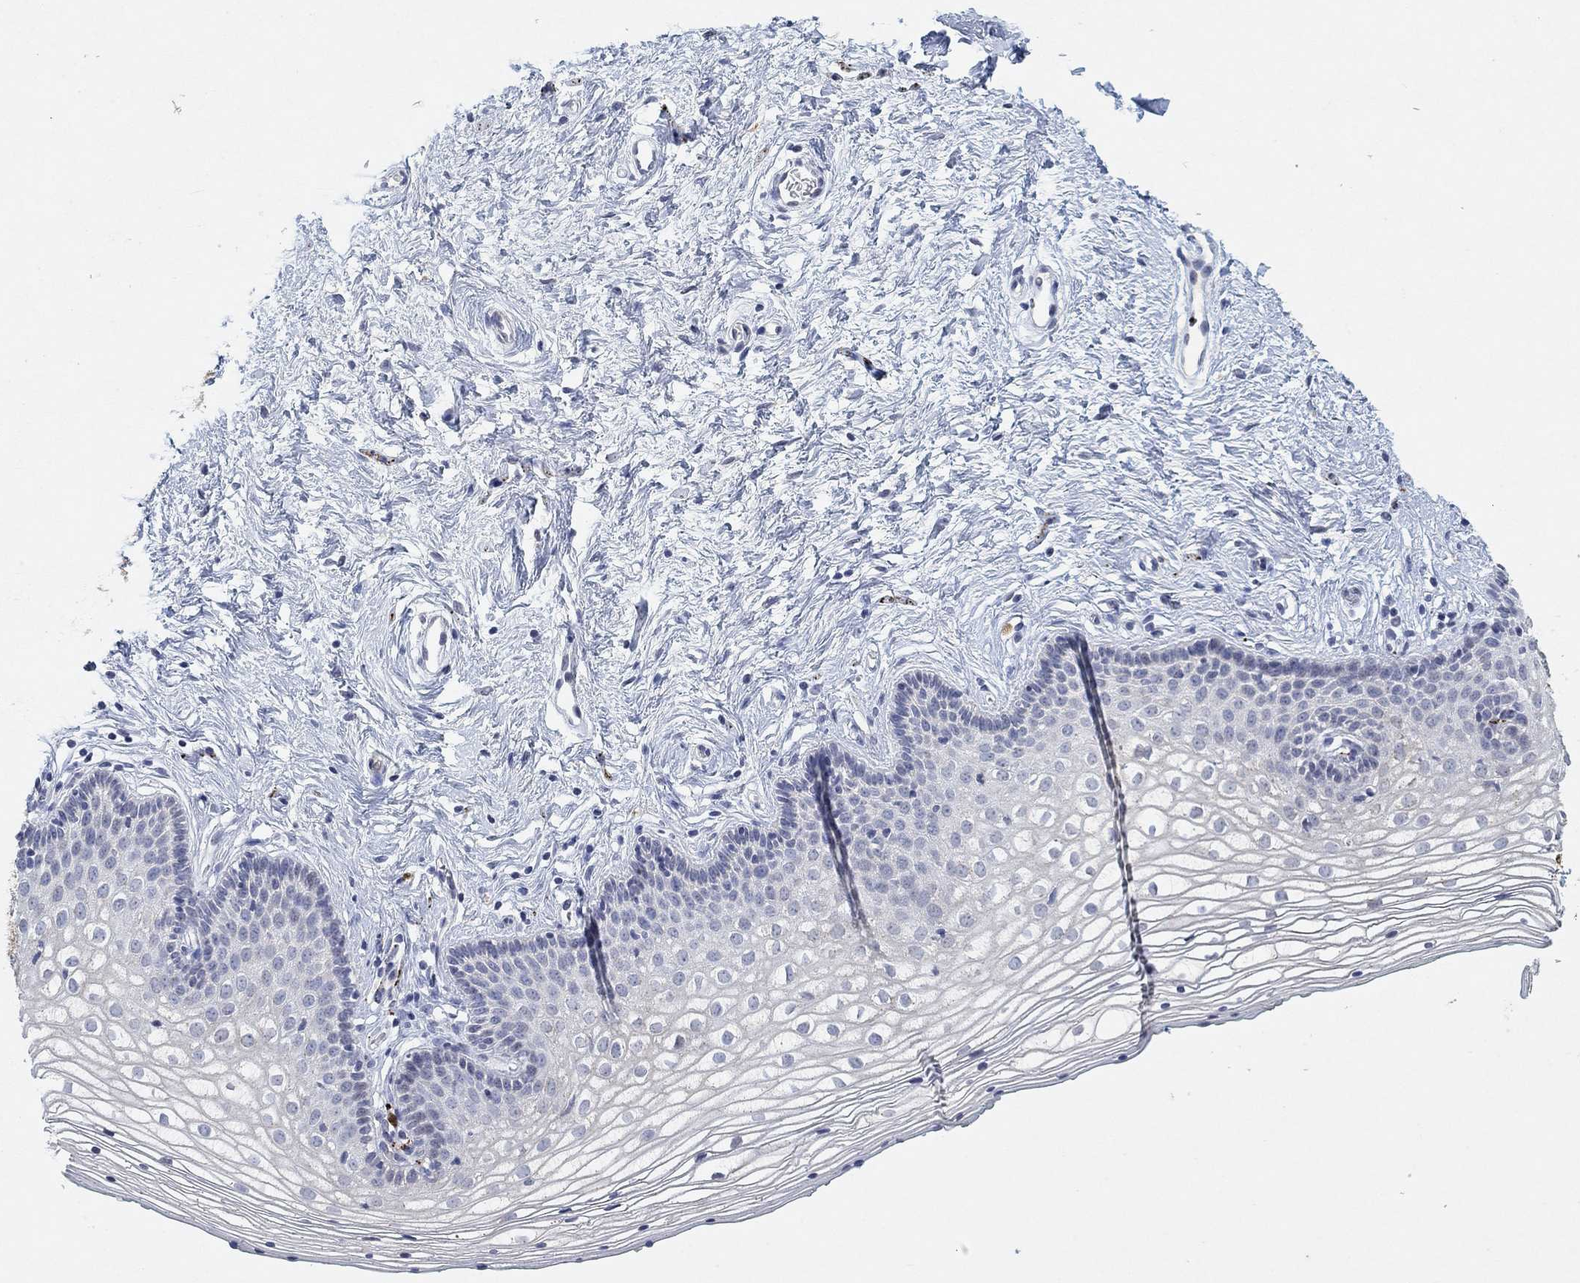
{"staining": {"intensity": "negative", "quantity": "none", "location": "none"}, "tissue": "vagina", "cell_type": "Squamous epithelial cells", "image_type": "normal", "snomed": [{"axis": "morphology", "description": "Normal tissue, NOS"}, {"axis": "topography", "description": "Vagina"}], "caption": "Immunohistochemical staining of normal vagina displays no significant positivity in squamous epithelial cells. (Stains: DAB immunohistochemistry with hematoxylin counter stain, Microscopy: brightfield microscopy at high magnification).", "gene": "VAT1L", "patient": {"sex": "female", "age": 36}}